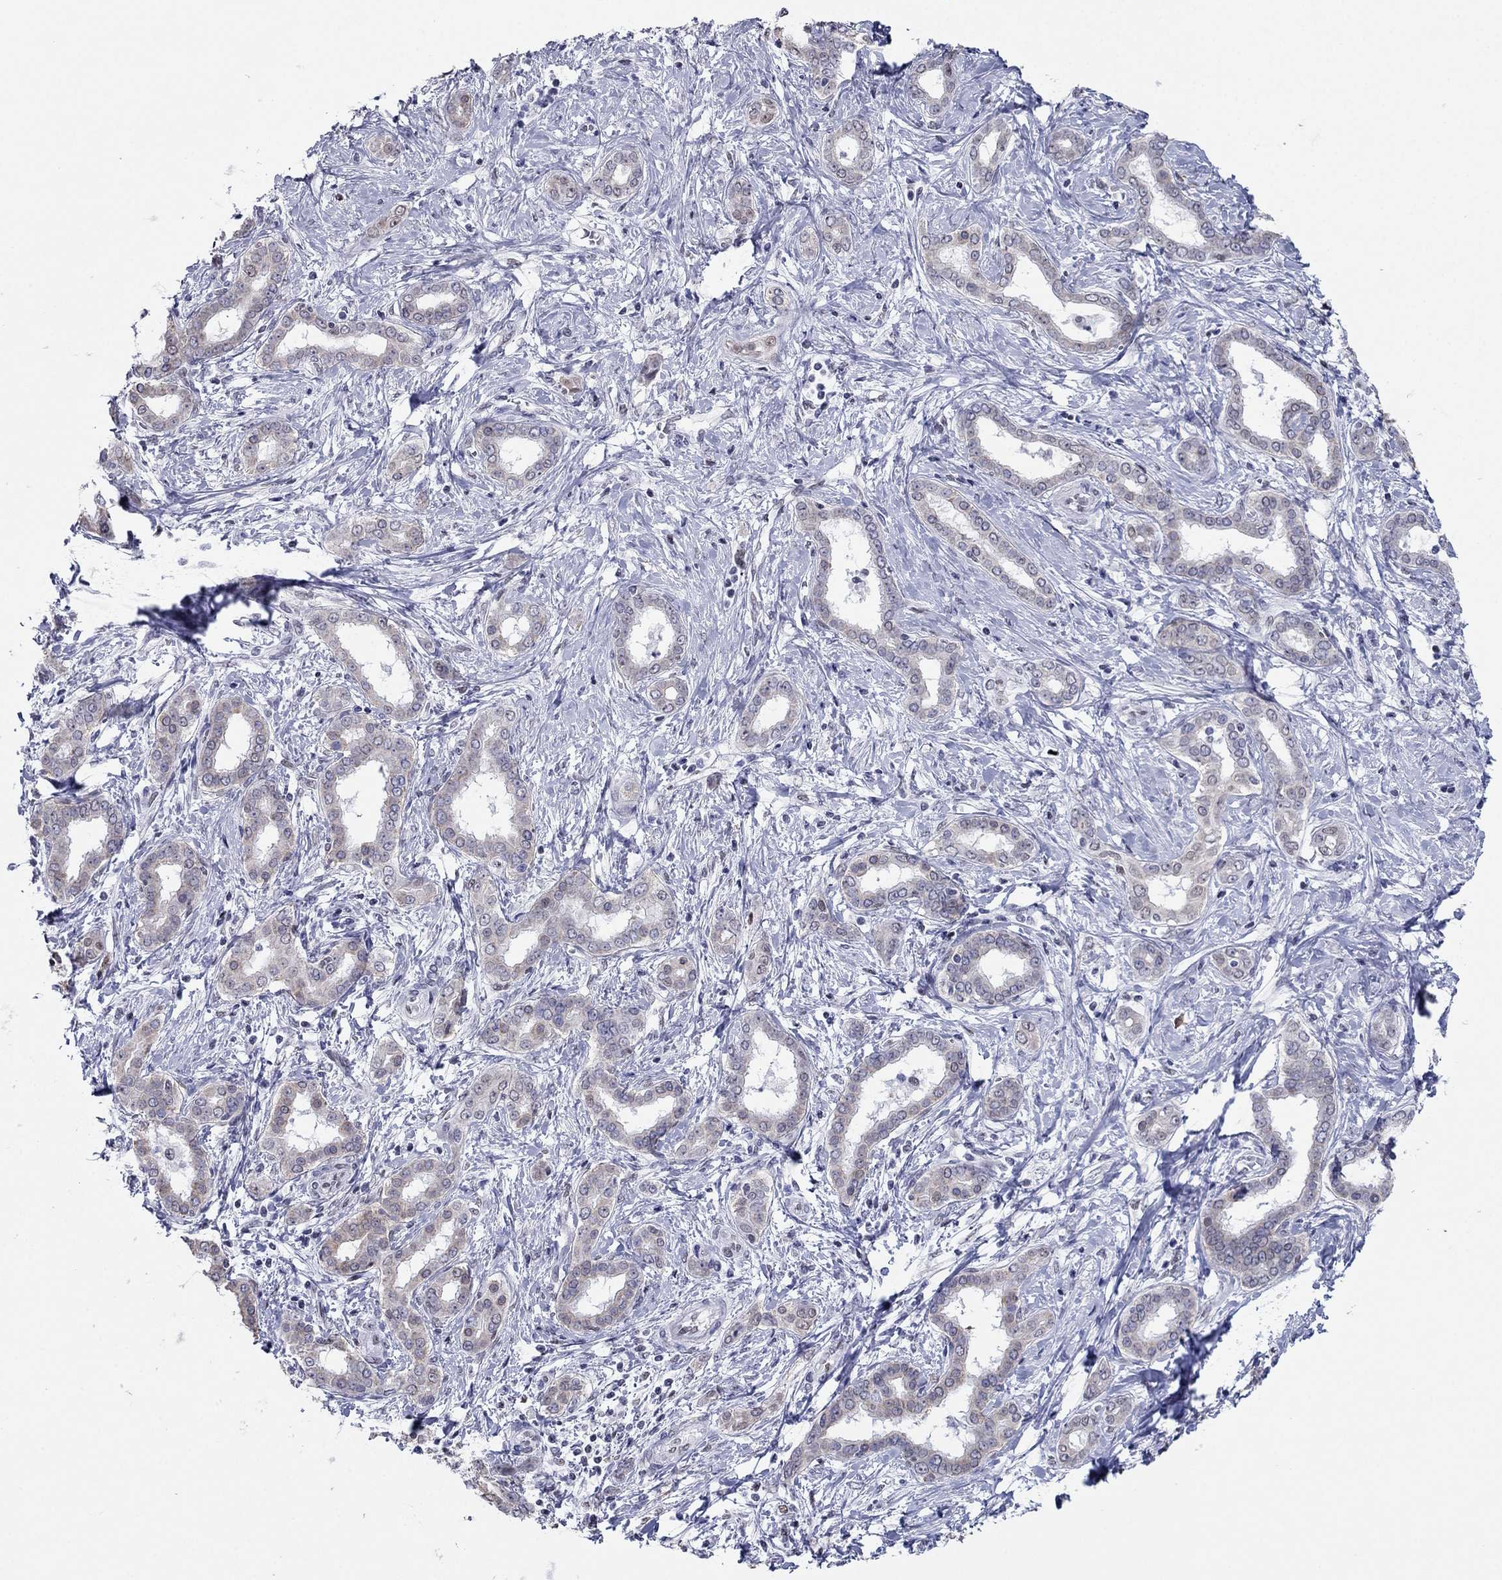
{"staining": {"intensity": "weak", "quantity": ">75%", "location": "cytoplasmic/membranous"}, "tissue": "liver cancer", "cell_type": "Tumor cells", "image_type": "cancer", "snomed": [{"axis": "morphology", "description": "Cholangiocarcinoma"}, {"axis": "topography", "description": "Liver"}], "caption": "Human liver cancer stained with a brown dye shows weak cytoplasmic/membranous positive positivity in approximately >75% of tumor cells.", "gene": "PPM1G", "patient": {"sex": "female", "age": 47}}